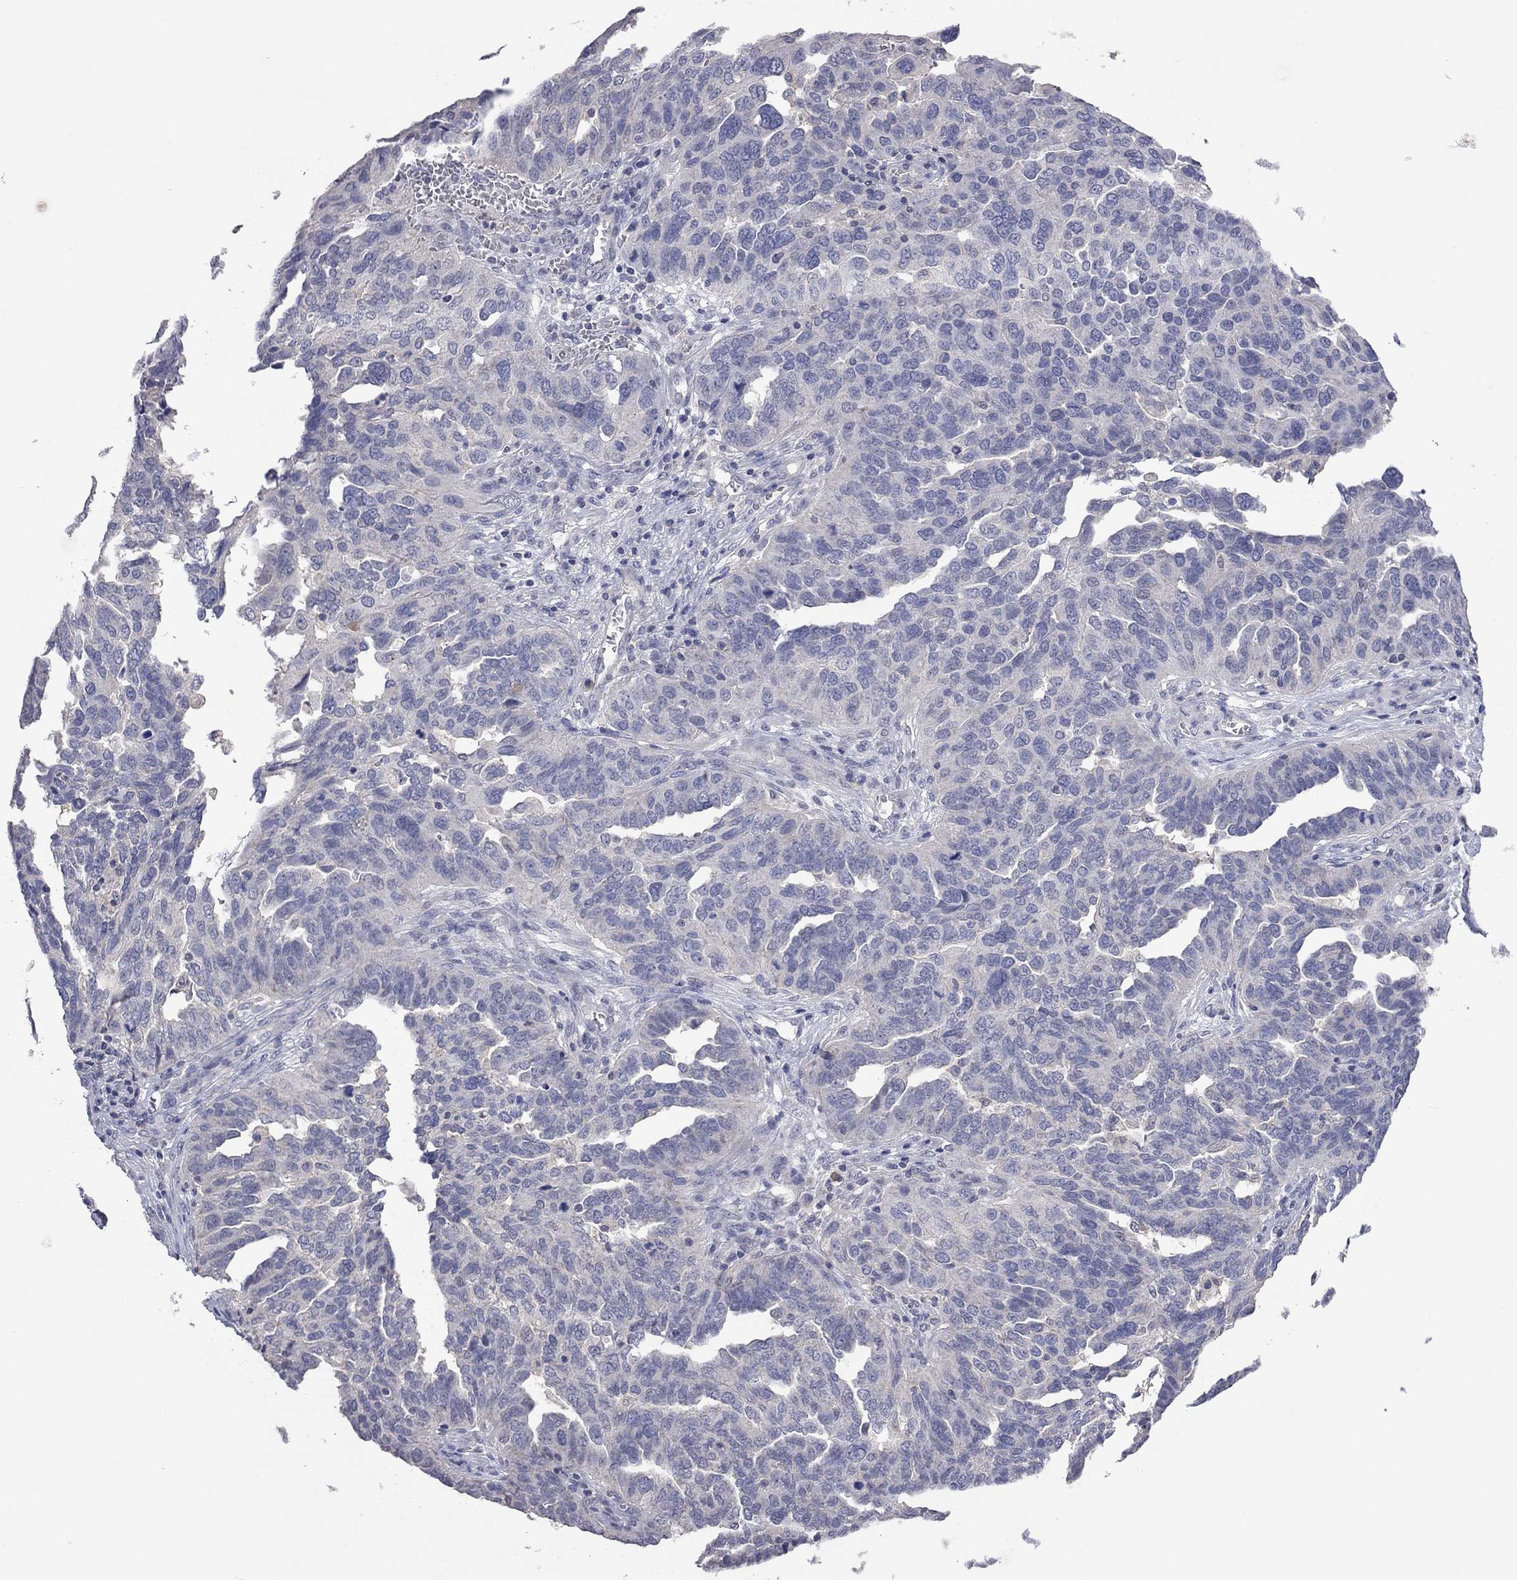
{"staining": {"intensity": "negative", "quantity": "none", "location": "none"}, "tissue": "ovarian cancer", "cell_type": "Tumor cells", "image_type": "cancer", "snomed": [{"axis": "morphology", "description": "Carcinoma, endometroid"}, {"axis": "topography", "description": "Soft tissue"}, {"axis": "topography", "description": "Ovary"}], "caption": "Immunohistochemistry (IHC) histopathology image of neoplastic tissue: human ovarian cancer stained with DAB (3,3'-diaminobenzidine) demonstrates no significant protein expression in tumor cells.", "gene": "MMP13", "patient": {"sex": "female", "age": 52}}